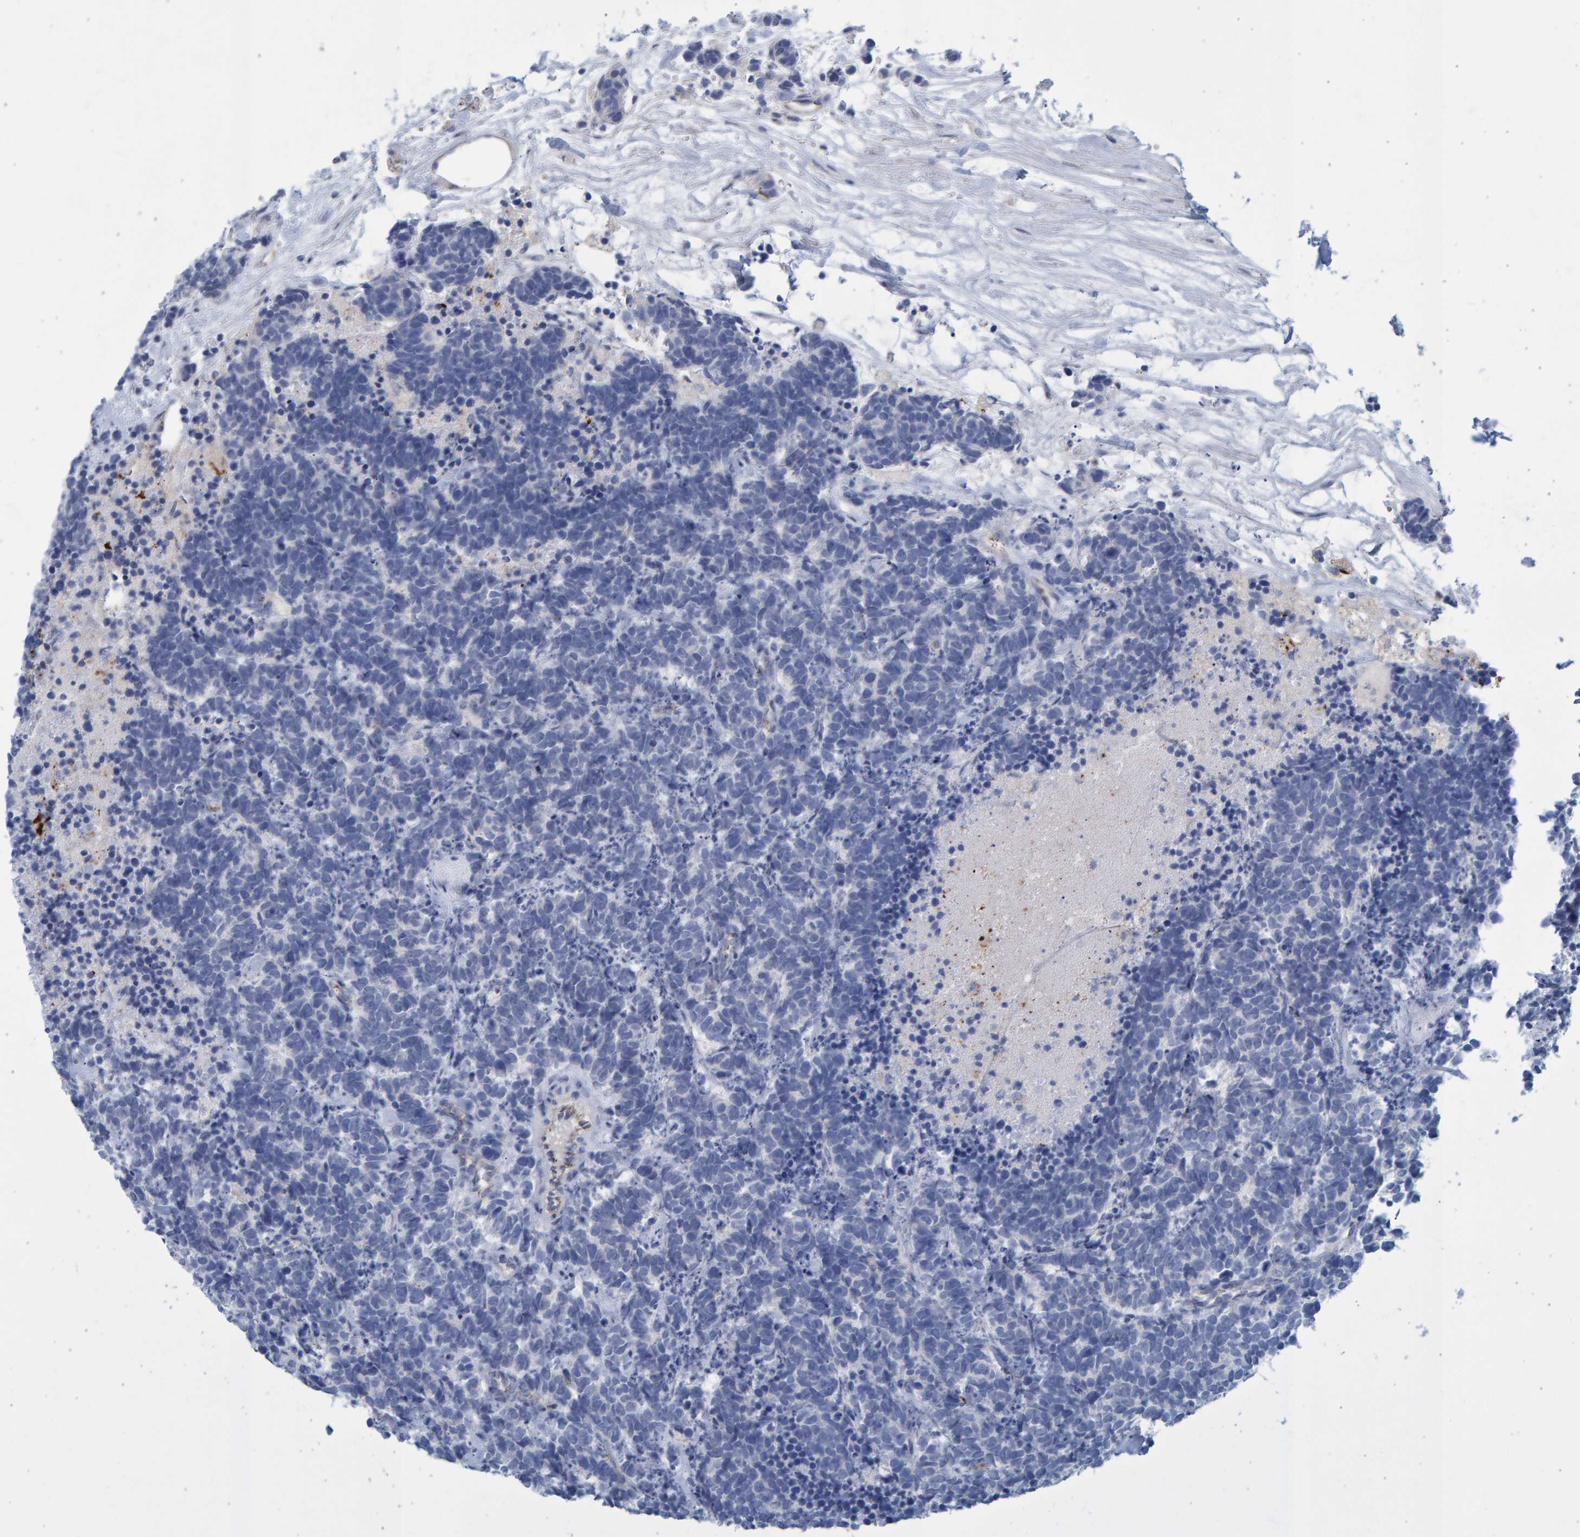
{"staining": {"intensity": "negative", "quantity": "none", "location": "none"}, "tissue": "carcinoid", "cell_type": "Tumor cells", "image_type": "cancer", "snomed": [{"axis": "morphology", "description": "Carcinoma, NOS"}, {"axis": "morphology", "description": "Carcinoid, malignant, NOS"}, {"axis": "topography", "description": "Urinary bladder"}], "caption": "The immunohistochemistry (IHC) image has no significant positivity in tumor cells of carcinoma tissue.", "gene": "SLC34A3", "patient": {"sex": "male", "age": 57}}